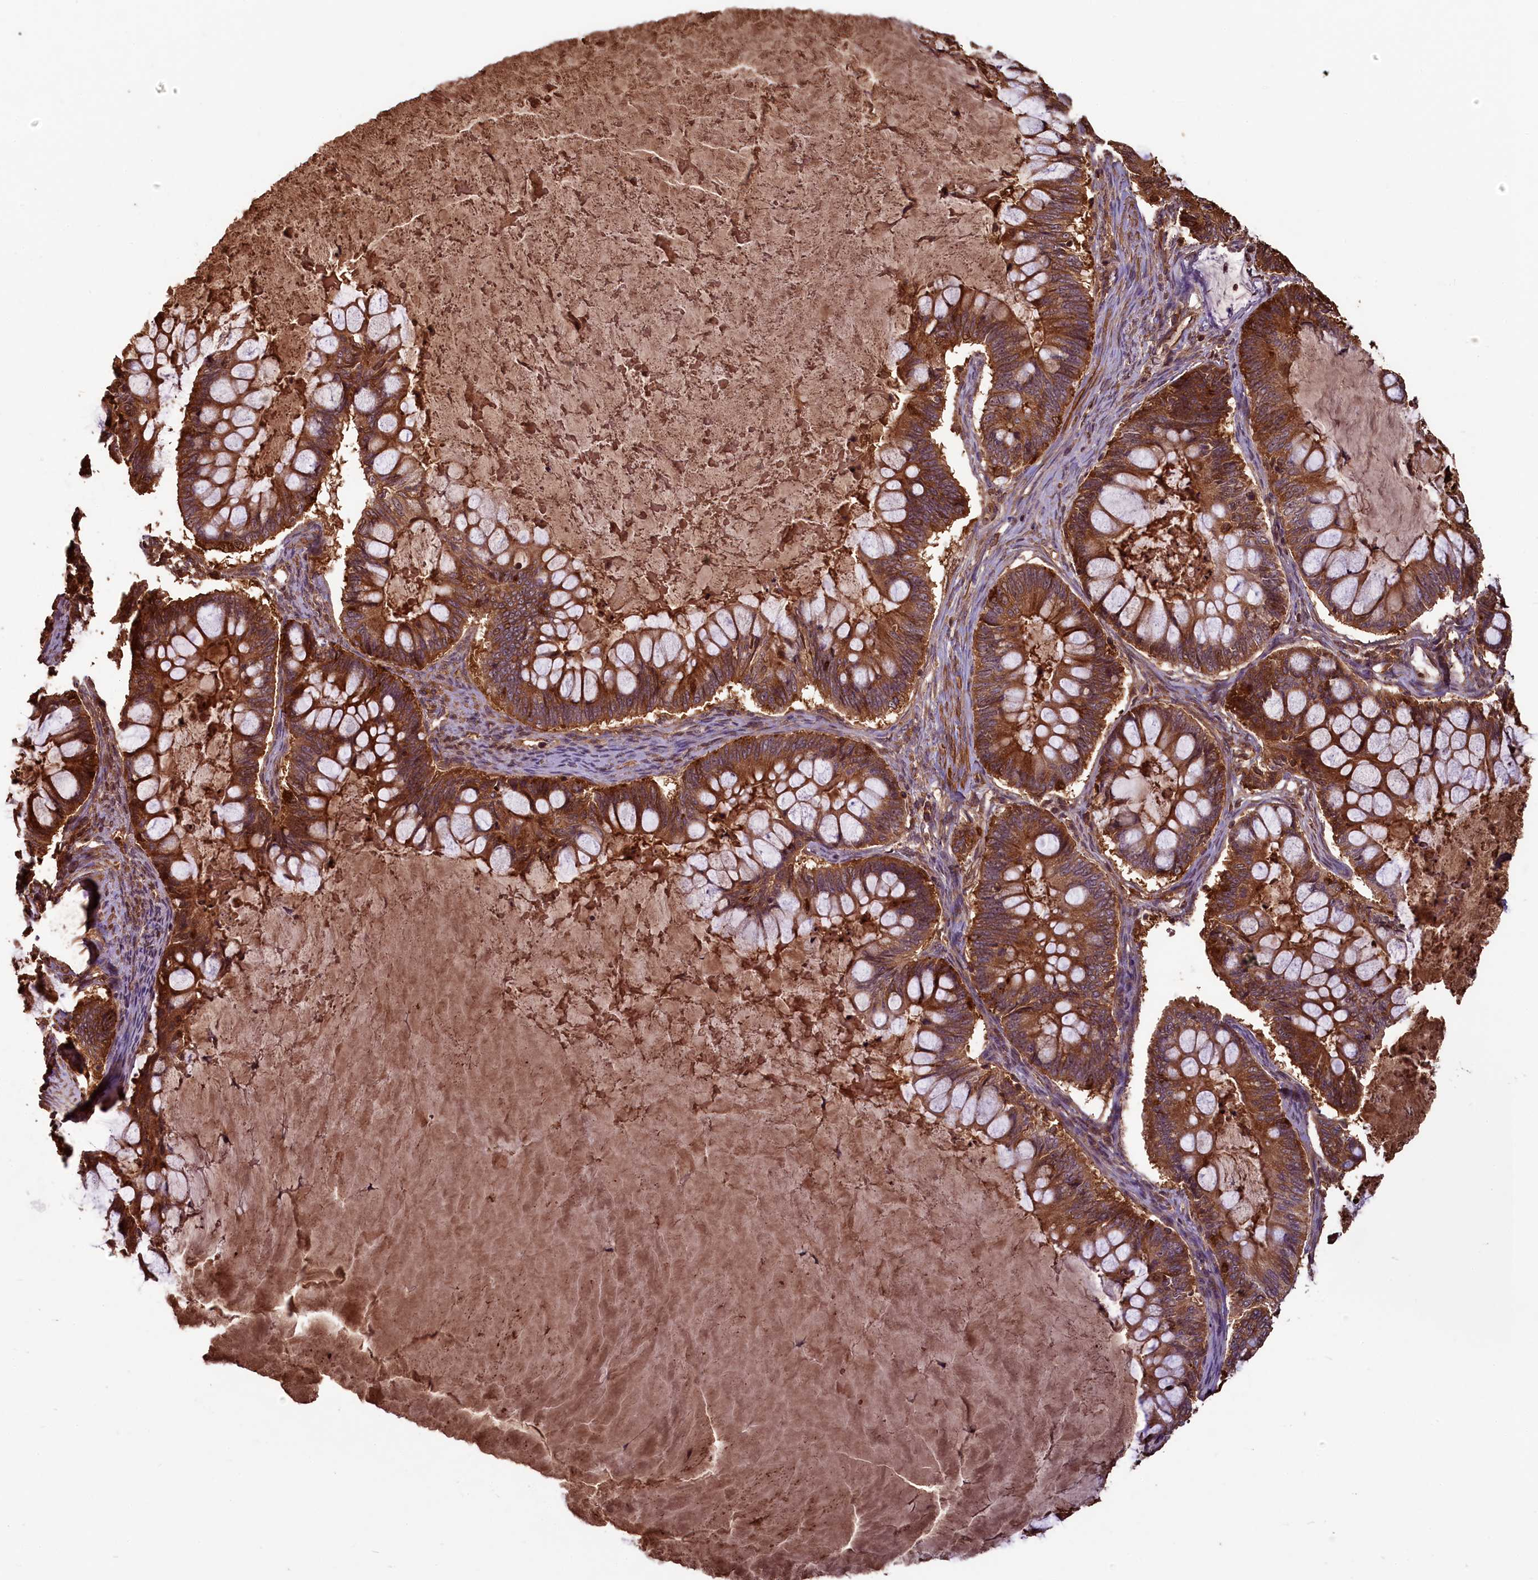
{"staining": {"intensity": "strong", "quantity": ">75%", "location": "cytoplasmic/membranous"}, "tissue": "ovarian cancer", "cell_type": "Tumor cells", "image_type": "cancer", "snomed": [{"axis": "morphology", "description": "Cystadenocarcinoma, mucinous, NOS"}, {"axis": "topography", "description": "Ovary"}], "caption": "This is a histology image of IHC staining of ovarian cancer (mucinous cystadenocarcinoma), which shows strong positivity in the cytoplasmic/membranous of tumor cells.", "gene": "NUDT6", "patient": {"sex": "female", "age": 61}}